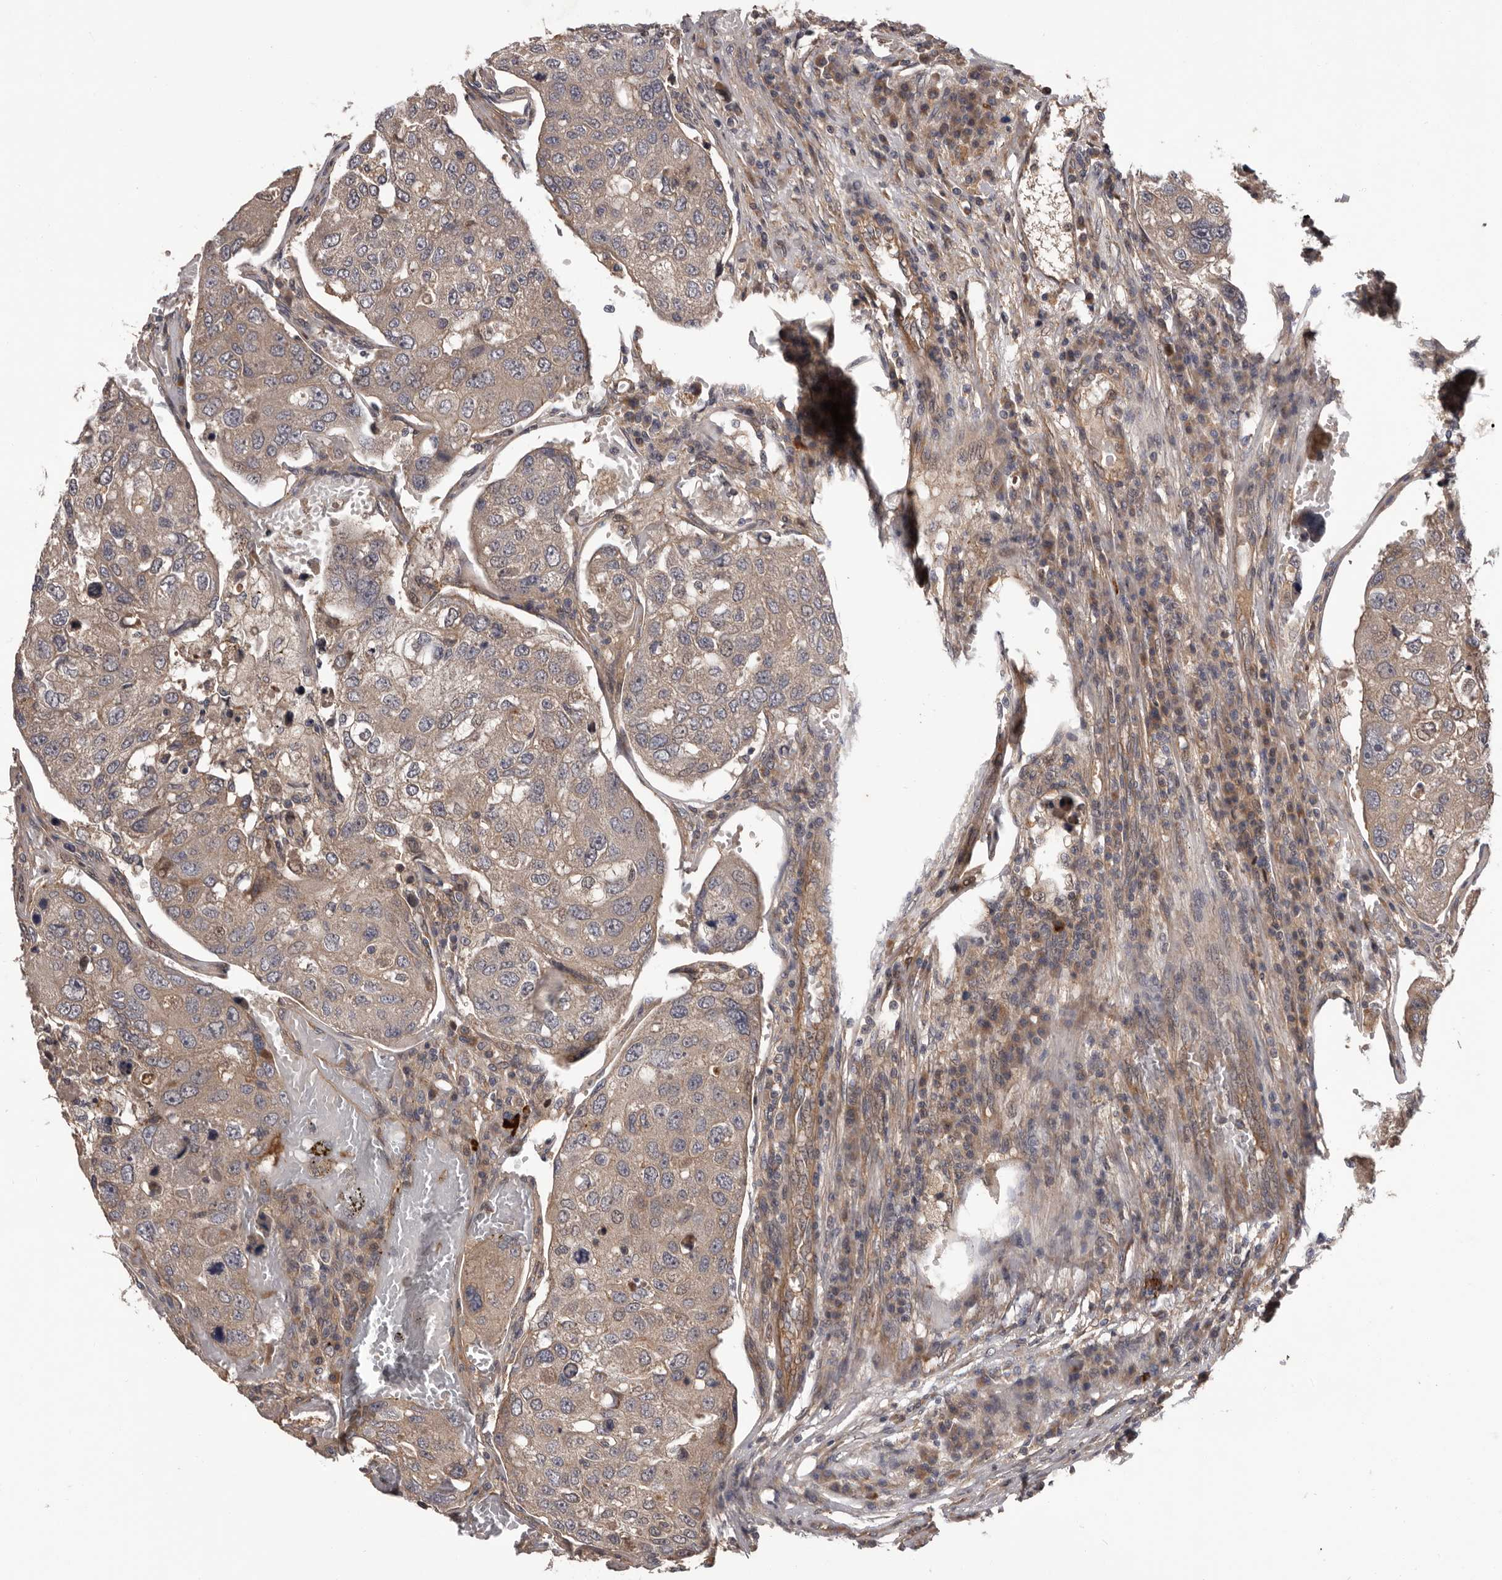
{"staining": {"intensity": "weak", "quantity": ">75%", "location": "cytoplasmic/membranous"}, "tissue": "urothelial cancer", "cell_type": "Tumor cells", "image_type": "cancer", "snomed": [{"axis": "morphology", "description": "Urothelial carcinoma, High grade"}, {"axis": "topography", "description": "Lymph node"}, {"axis": "topography", "description": "Urinary bladder"}], "caption": "Immunohistochemical staining of human high-grade urothelial carcinoma exhibits low levels of weak cytoplasmic/membranous protein expression in approximately >75% of tumor cells. (Stains: DAB (3,3'-diaminobenzidine) in brown, nuclei in blue, Microscopy: brightfield microscopy at high magnification).", "gene": "PRKD1", "patient": {"sex": "male", "age": 51}}